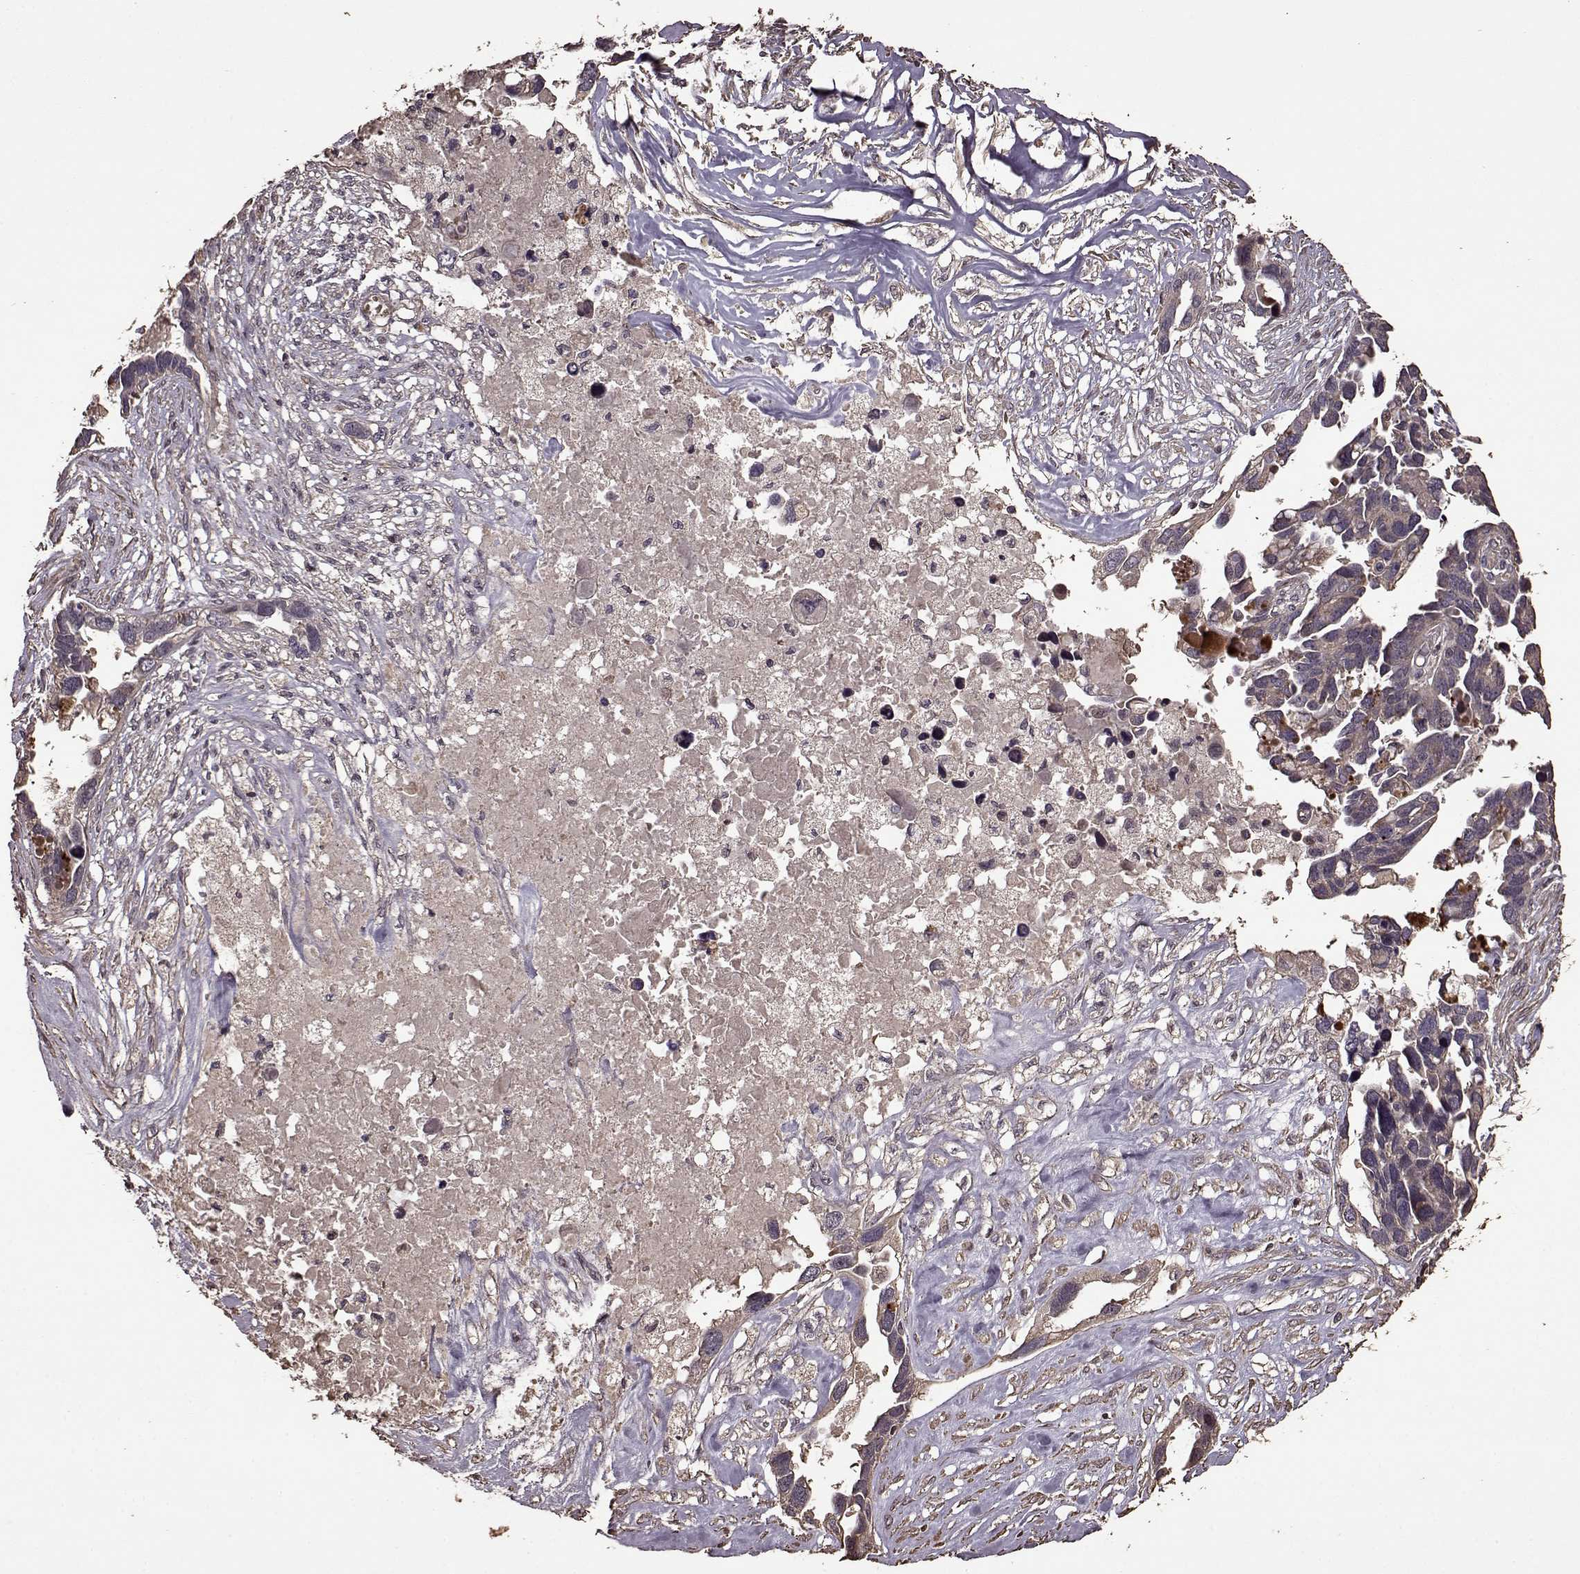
{"staining": {"intensity": "negative", "quantity": "none", "location": "none"}, "tissue": "ovarian cancer", "cell_type": "Tumor cells", "image_type": "cancer", "snomed": [{"axis": "morphology", "description": "Cystadenocarcinoma, serous, NOS"}, {"axis": "topography", "description": "Ovary"}], "caption": "Protein analysis of ovarian cancer demonstrates no significant expression in tumor cells. The staining was performed using DAB to visualize the protein expression in brown, while the nuclei were stained in blue with hematoxylin (Magnification: 20x).", "gene": "FBXW11", "patient": {"sex": "female", "age": 54}}